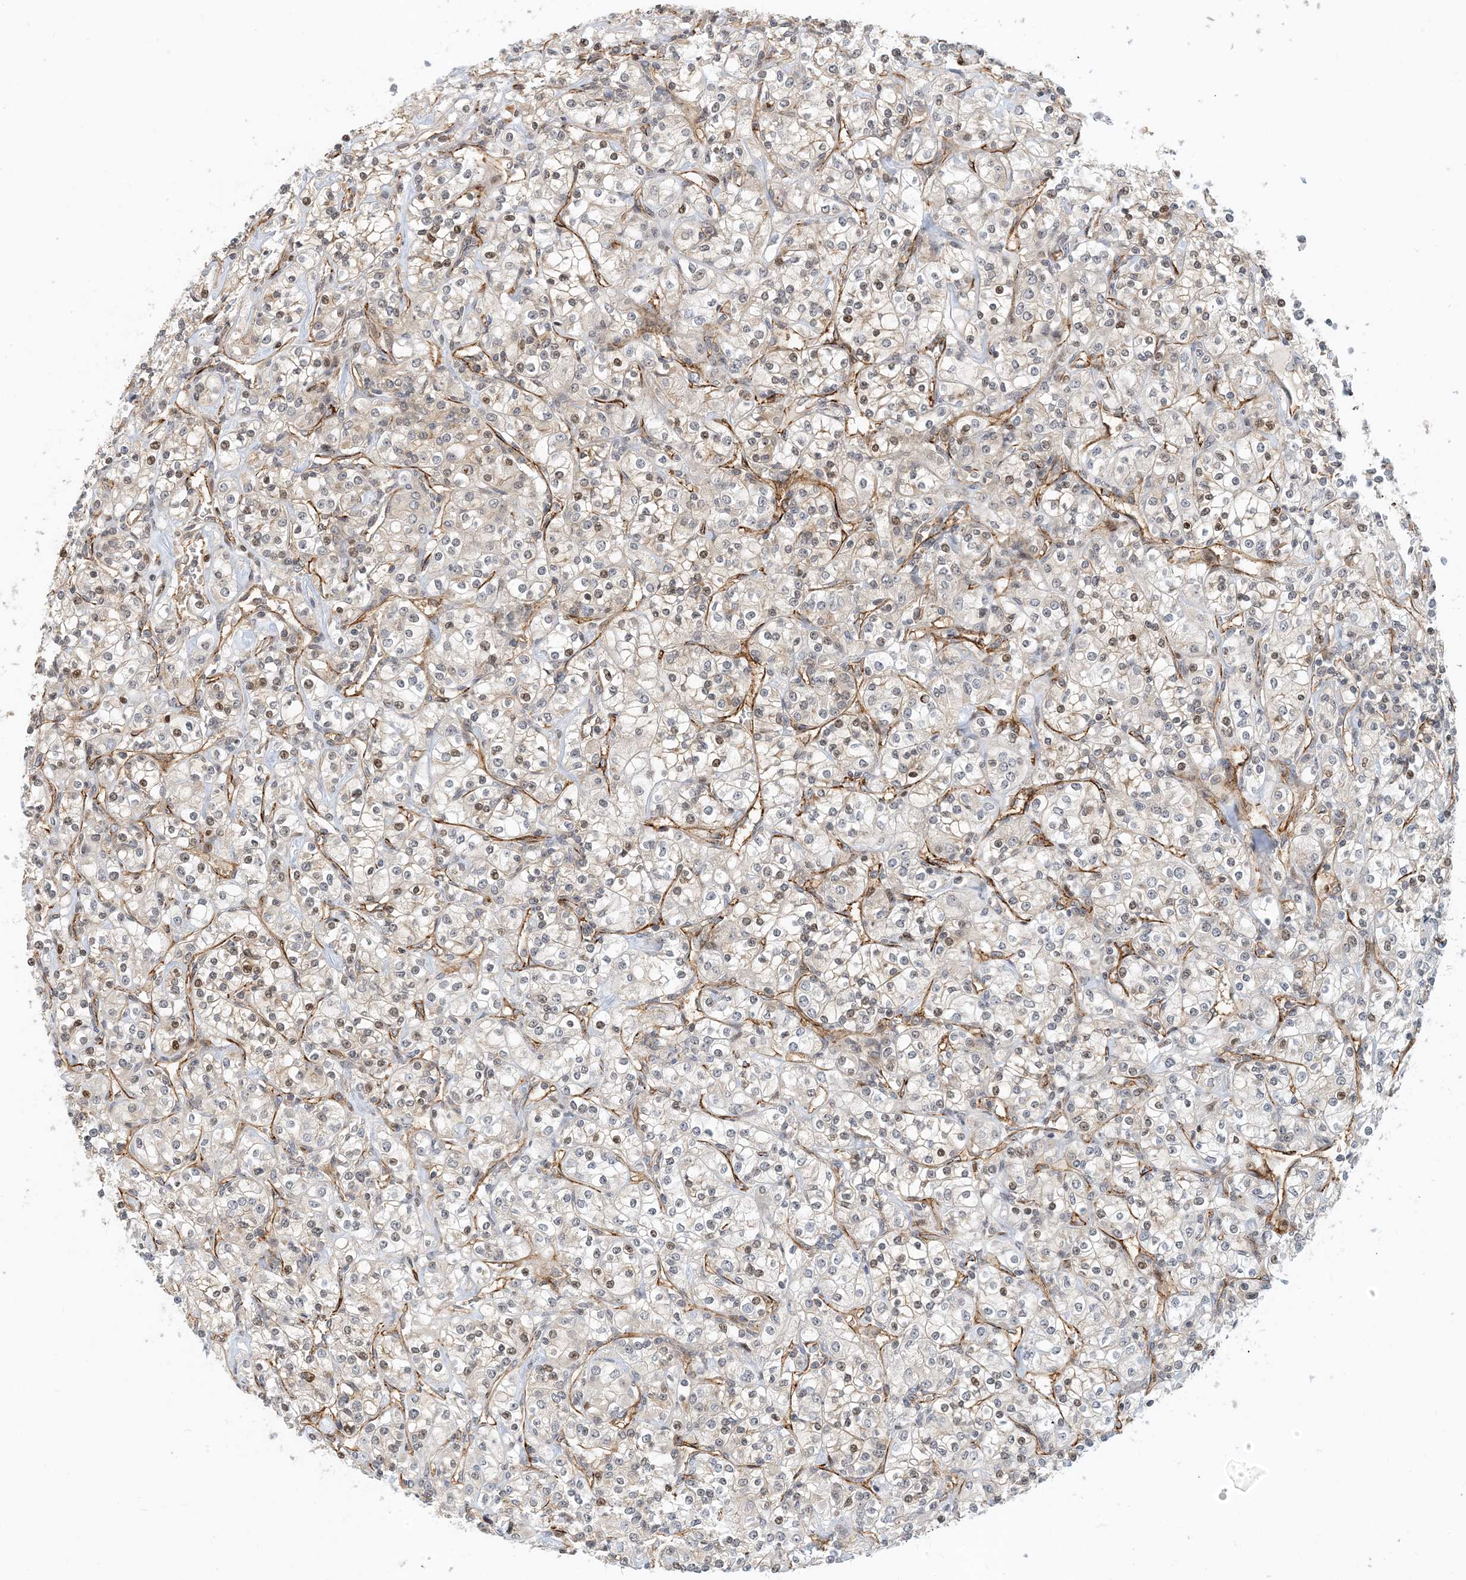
{"staining": {"intensity": "weak", "quantity": "<25%", "location": "nuclear"}, "tissue": "renal cancer", "cell_type": "Tumor cells", "image_type": "cancer", "snomed": [{"axis": "morphology", "description": "Adenocarcinoma, NOS"}, {"axis": "topography", "description": "Kidney"}], "caption": "Immunohistochemical staining of renal cancer (adenocarcinoma) displays no significant staining in tumor cells.", "gene": "MAPKBP1", "patient": {"sex": "male", "age": 77}}